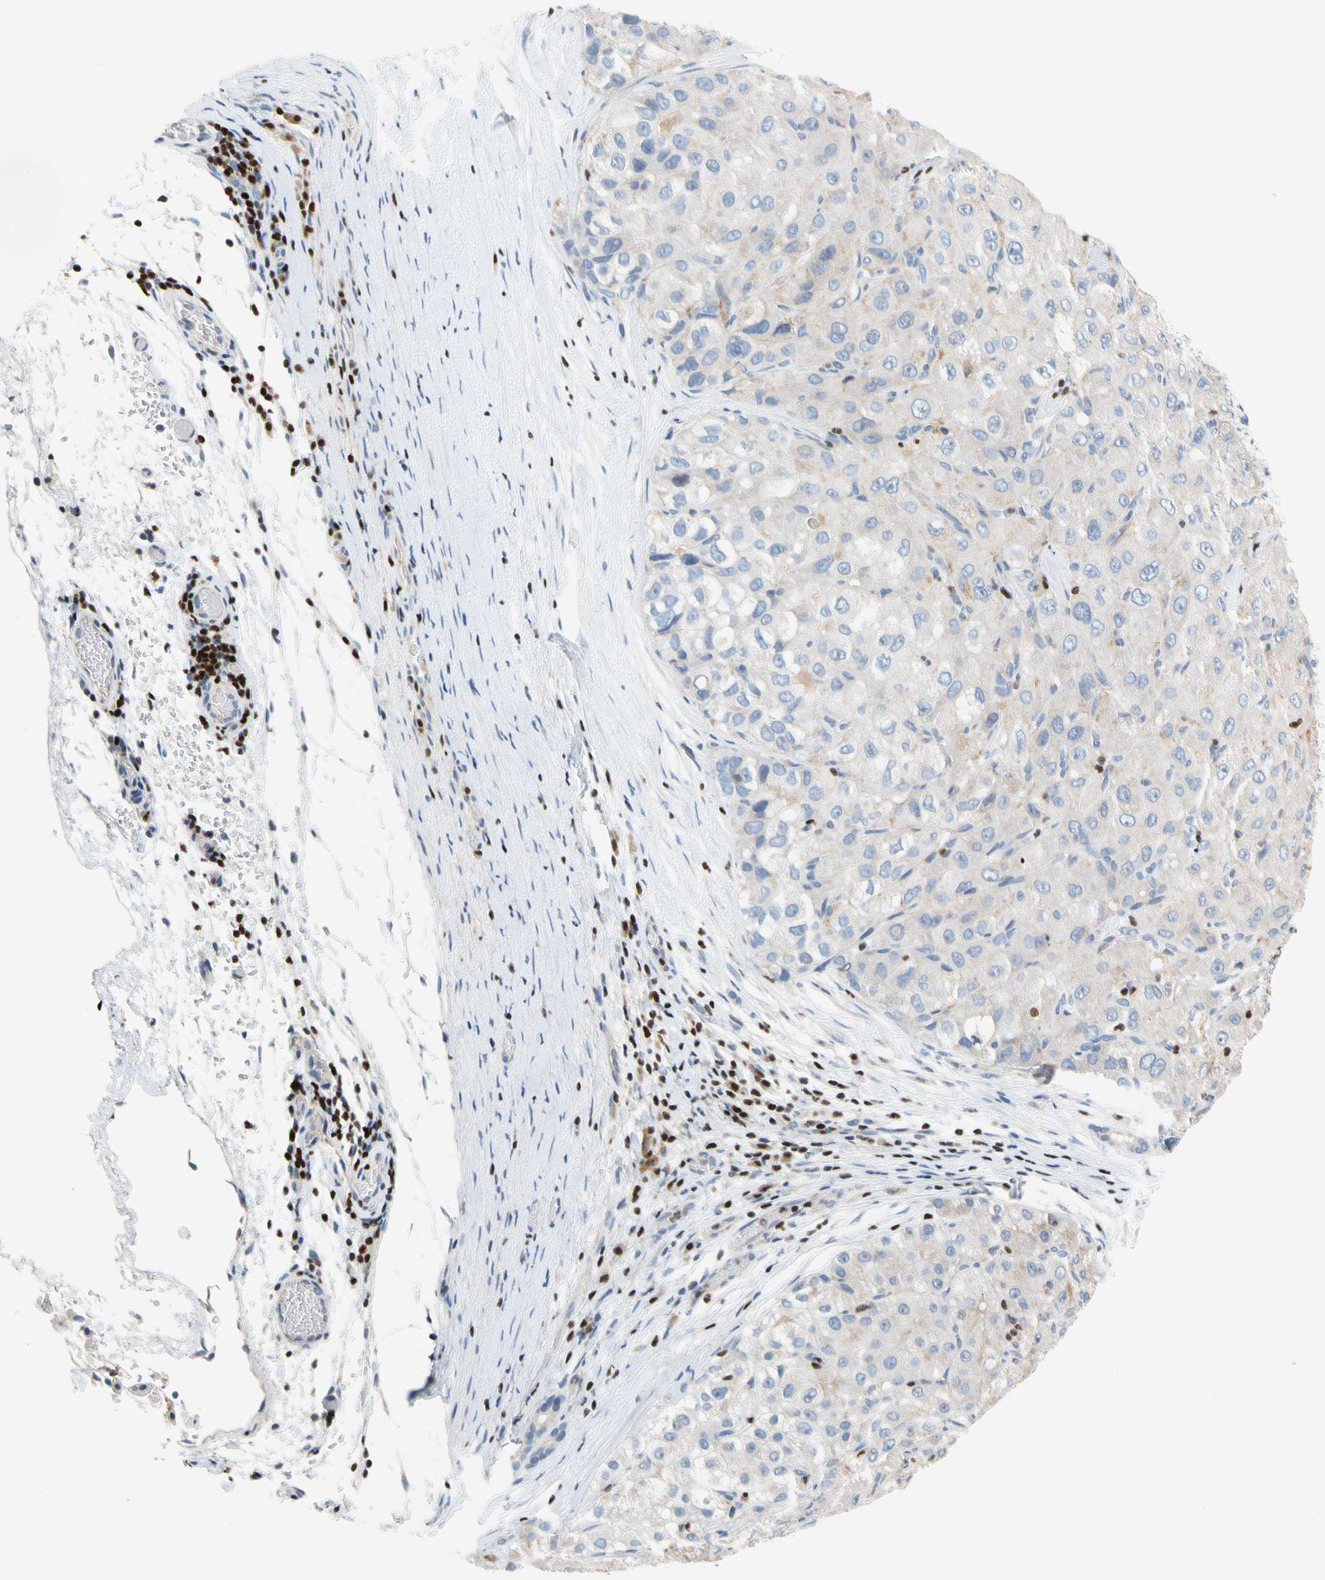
{"staining": {"intensity": "weak", "quantity": "<25%", "location": "cytoplasmic/membranous"}, "tissue": "liver cancer", "cell_type": "Tumor cells", "image_type": "cancer", "snomed": [{"axis": "morphology", "description": "Carcinoma, Hepatocellular, NOS"}, {"axis": "topography", "description": "Liver"}], "caption": "A high-resolution photomicrograph shows immunohistochemistry (IHC) staining of liver cancer, which demonstrates no significant expression in tumor cells.", "gene": "SP140", "patient": {"sex": "male", "age": 80}}